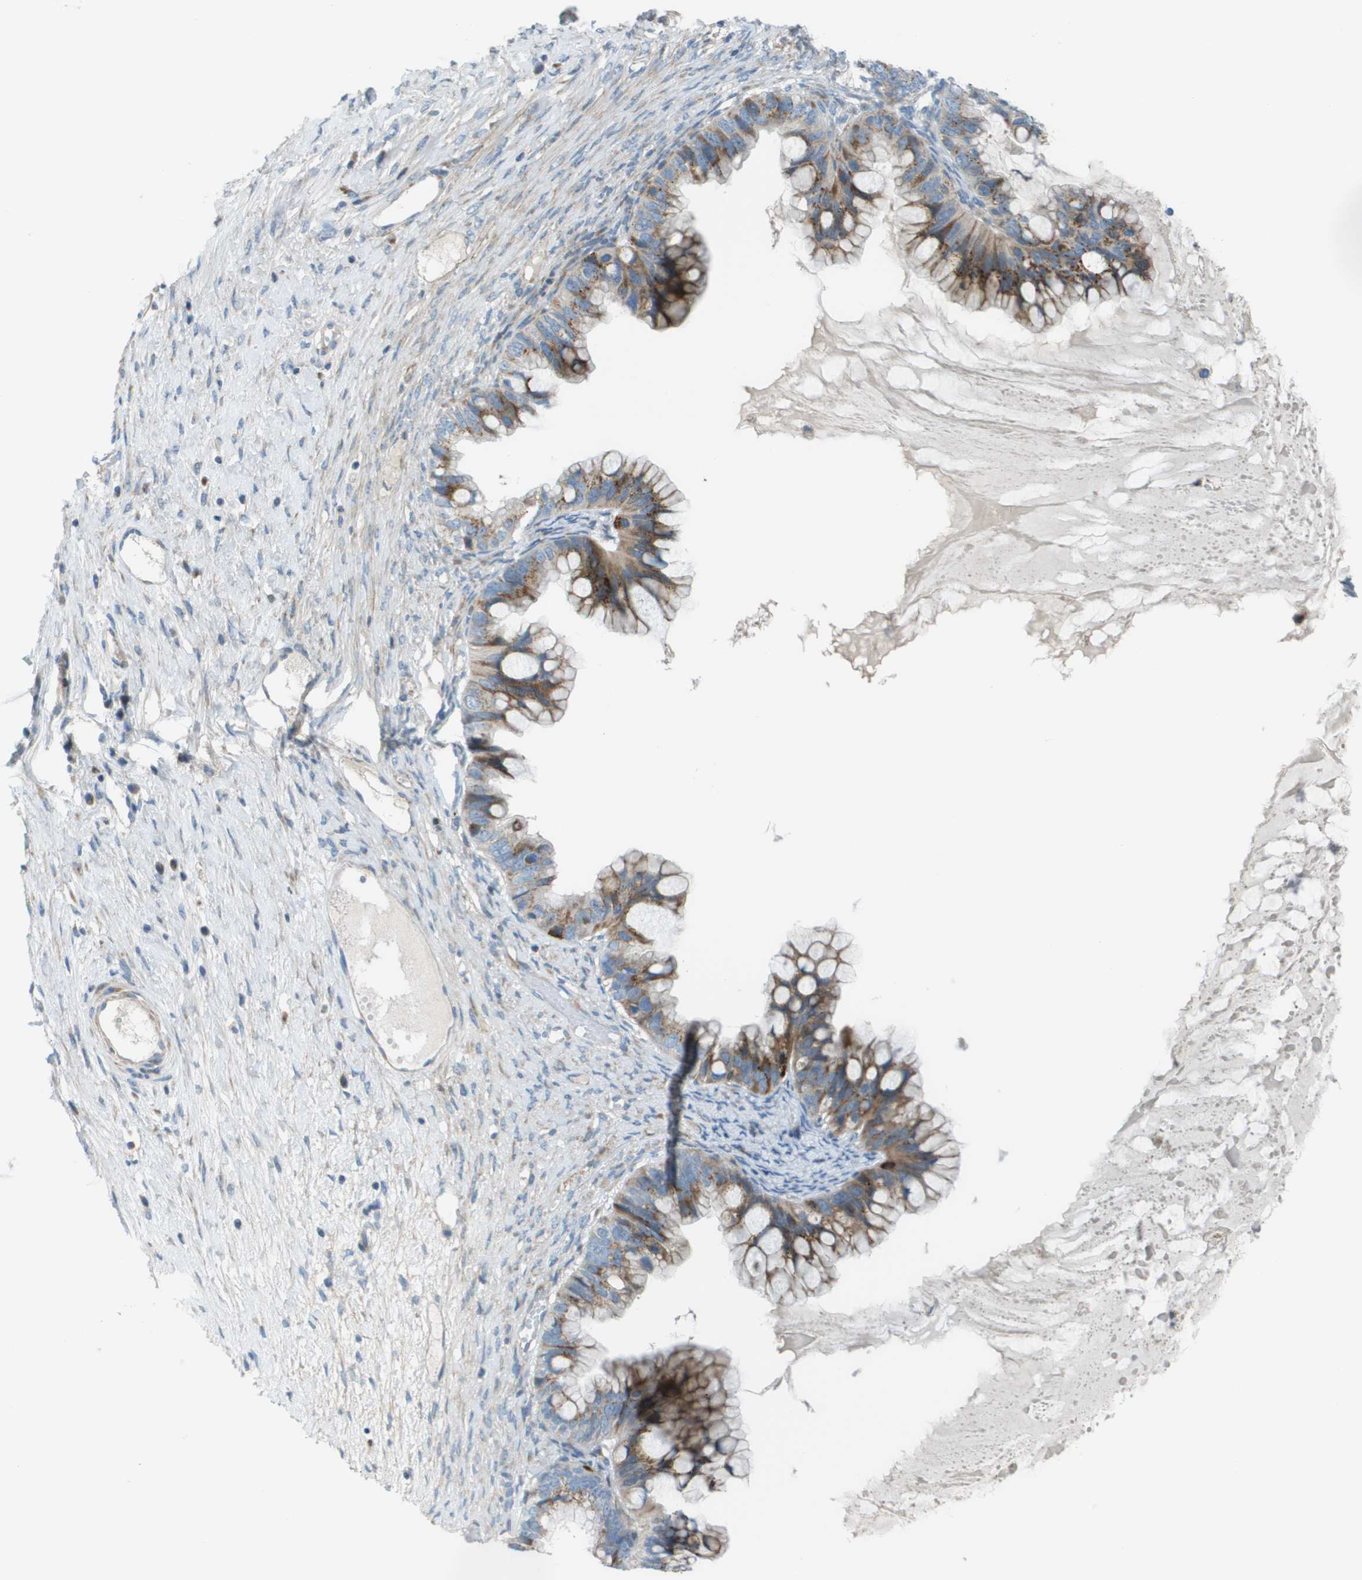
{"staining": {"intensity": "moderate", "quantity": ">75%", "location": "cytoplasmic/membranous"}, "tissue": "ovarian cancer", "cell_type": "Tumor cells", "image_type": "cancer", "snomed": [{"axis": "morphology", "description": "Cystadenocarcinoma, mucinous, NOS"}, {"axis": "topography", "description": "Ovary"}], "caption": "This is an image of immunohistochemistry staining of ovarian mucinous cystadenocarcinoma, which shows moderate staining in the cytoplasmic/membranous of tumor cells.", "gene": "GALNT6", "patient": {"sex": "female", "age": 80}}